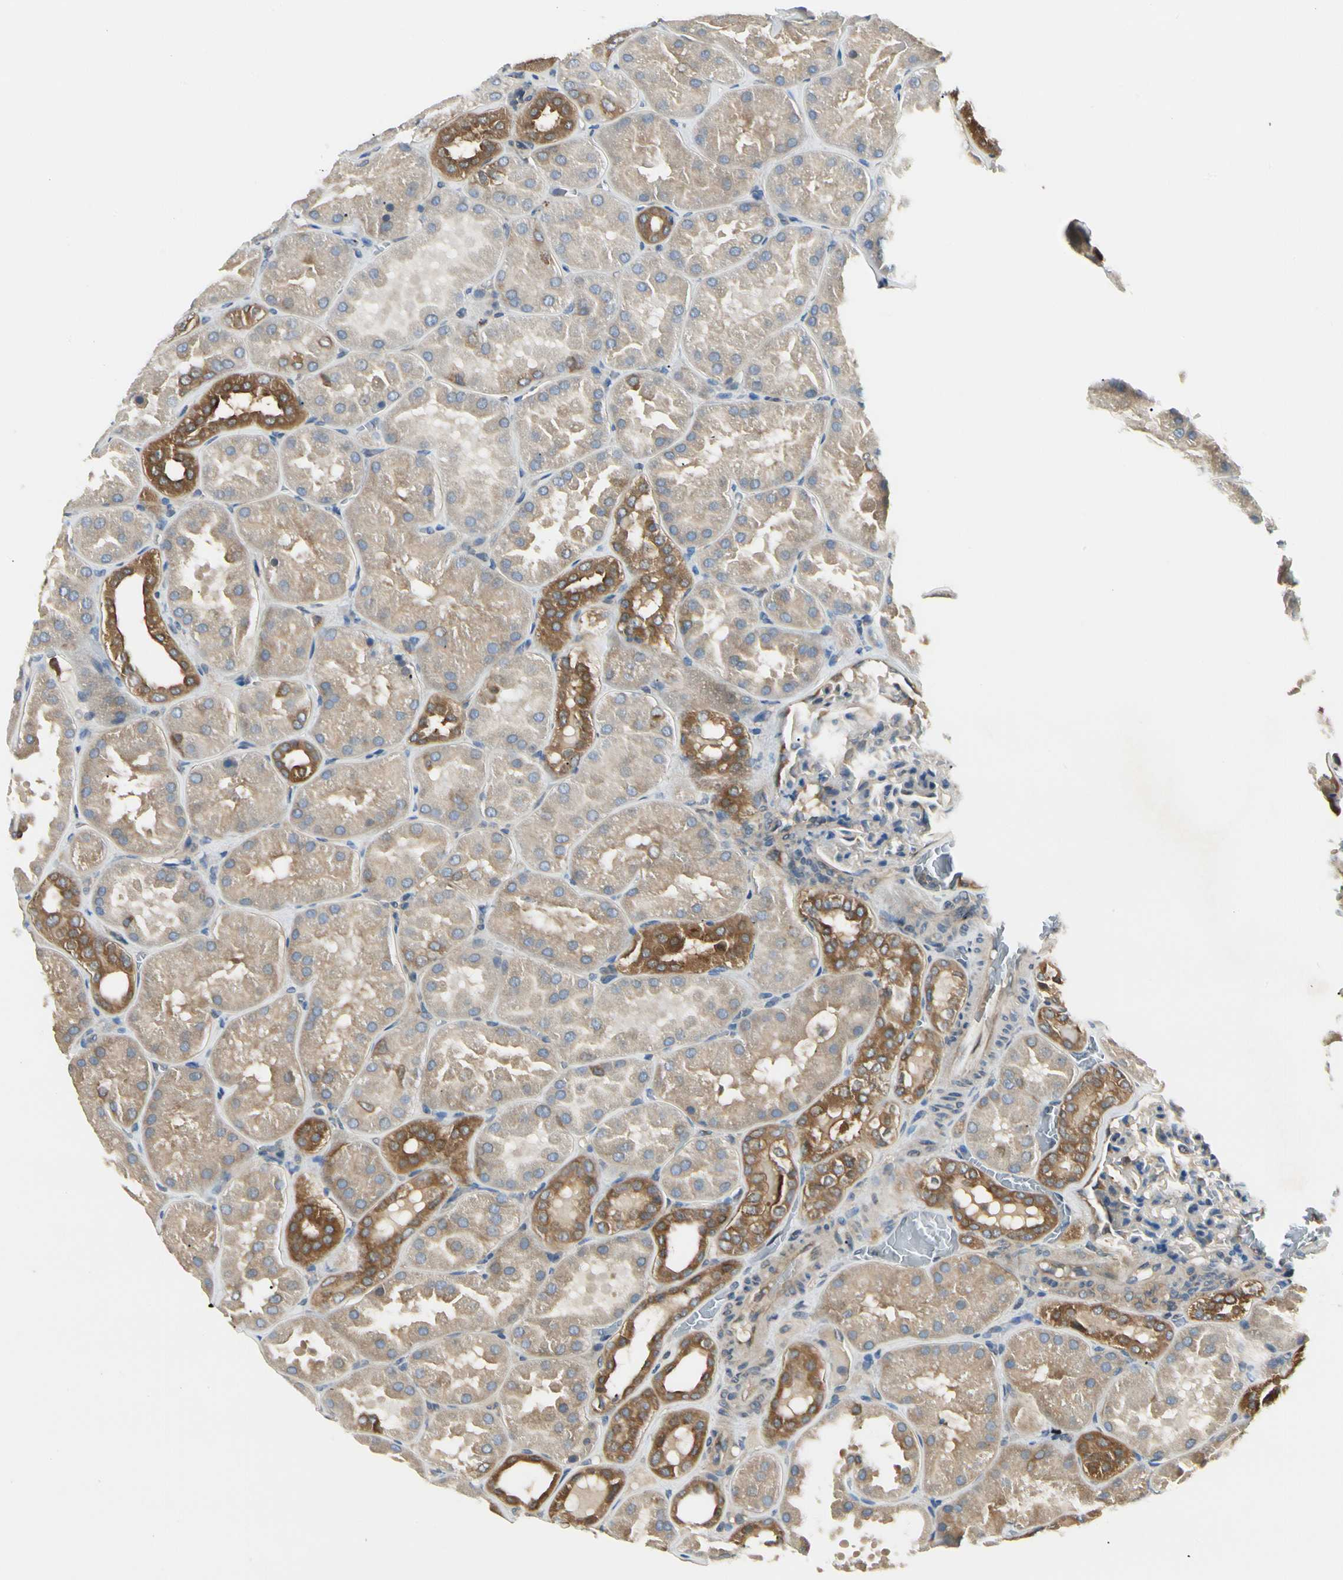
{"staining": {"intensity": "negative", "quantity": "none", "location": "none"}, "tissue": "kidney", "cell_type": "Cells in glomeruli", "image_type": "normal", "snomed": [{"axis": "morphology", "description": "Normal tissue, NOS"}, {"axis": "topography", "description": "Kidney"}], "caption": "IHC micrograph of normal human kidney stained for a protein (brown), which exhibits no positivity in cells in glomeruli.", "gene": "NME1", "patient": {"sex": "male", "age": 28}}